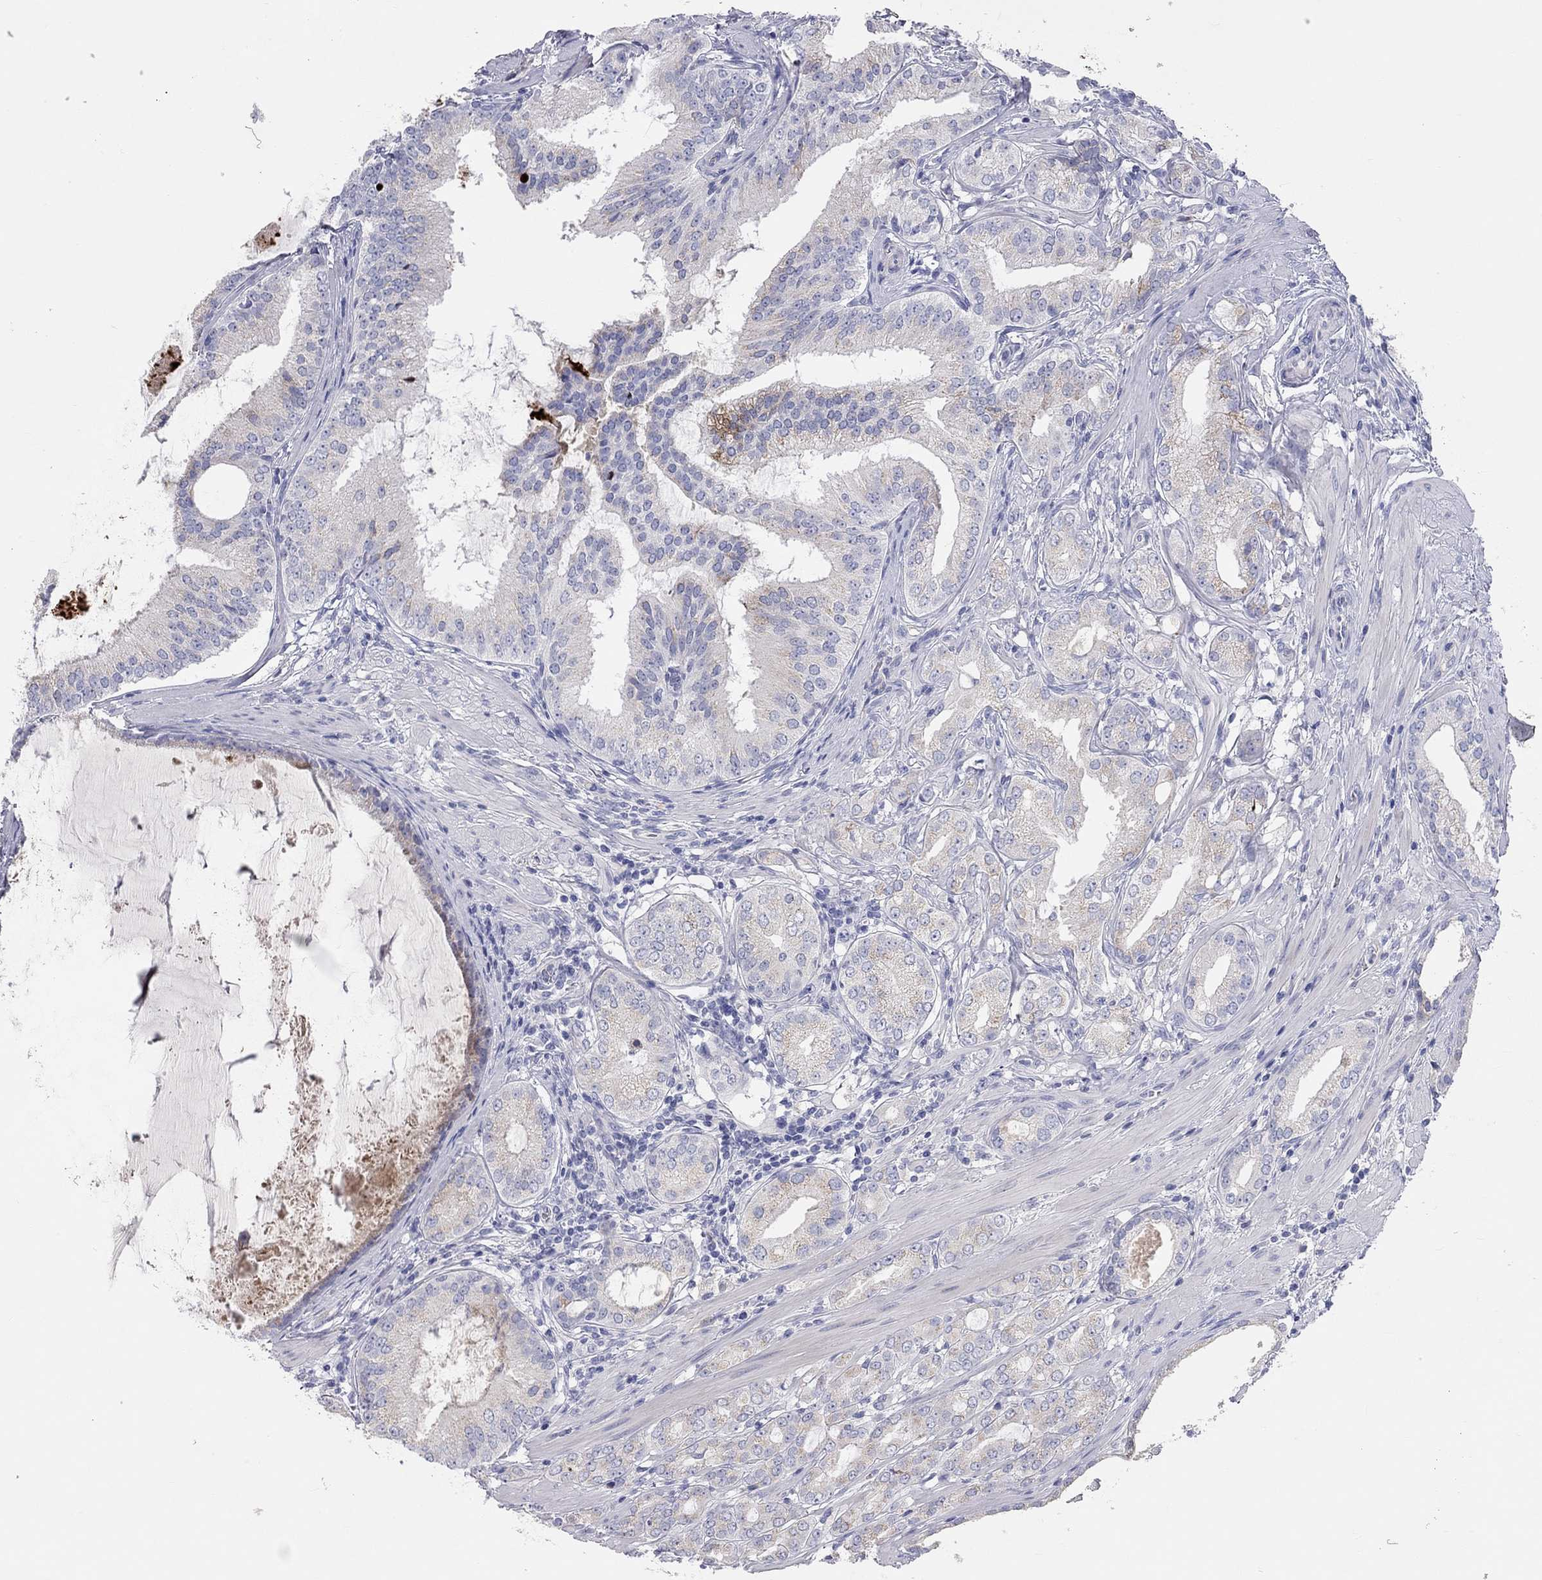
{"staining": {"intensity": "negative", "quantity": "none", "location": "none"}, "tissue": "prostate cancer", "cell_type": "Tumor cells", "image_type": "cancer", "snomed": [{"axis": "morphology", "description": "Adenocarcinoma, High grade"}, {"axis": "topography", "description": "Prostate and seminal vesicle, NOS"}], "caption": "Immunohistochemical staining of high-grade adenocarcinoma (prostate) exhibits no significant staining in tumor cells. The staining is performed using DAB brown chromogen with nuclei counter-stained in using hematoxylin.", "gene": "ST7L", "patient": {"sex": "male", "age": 62}}